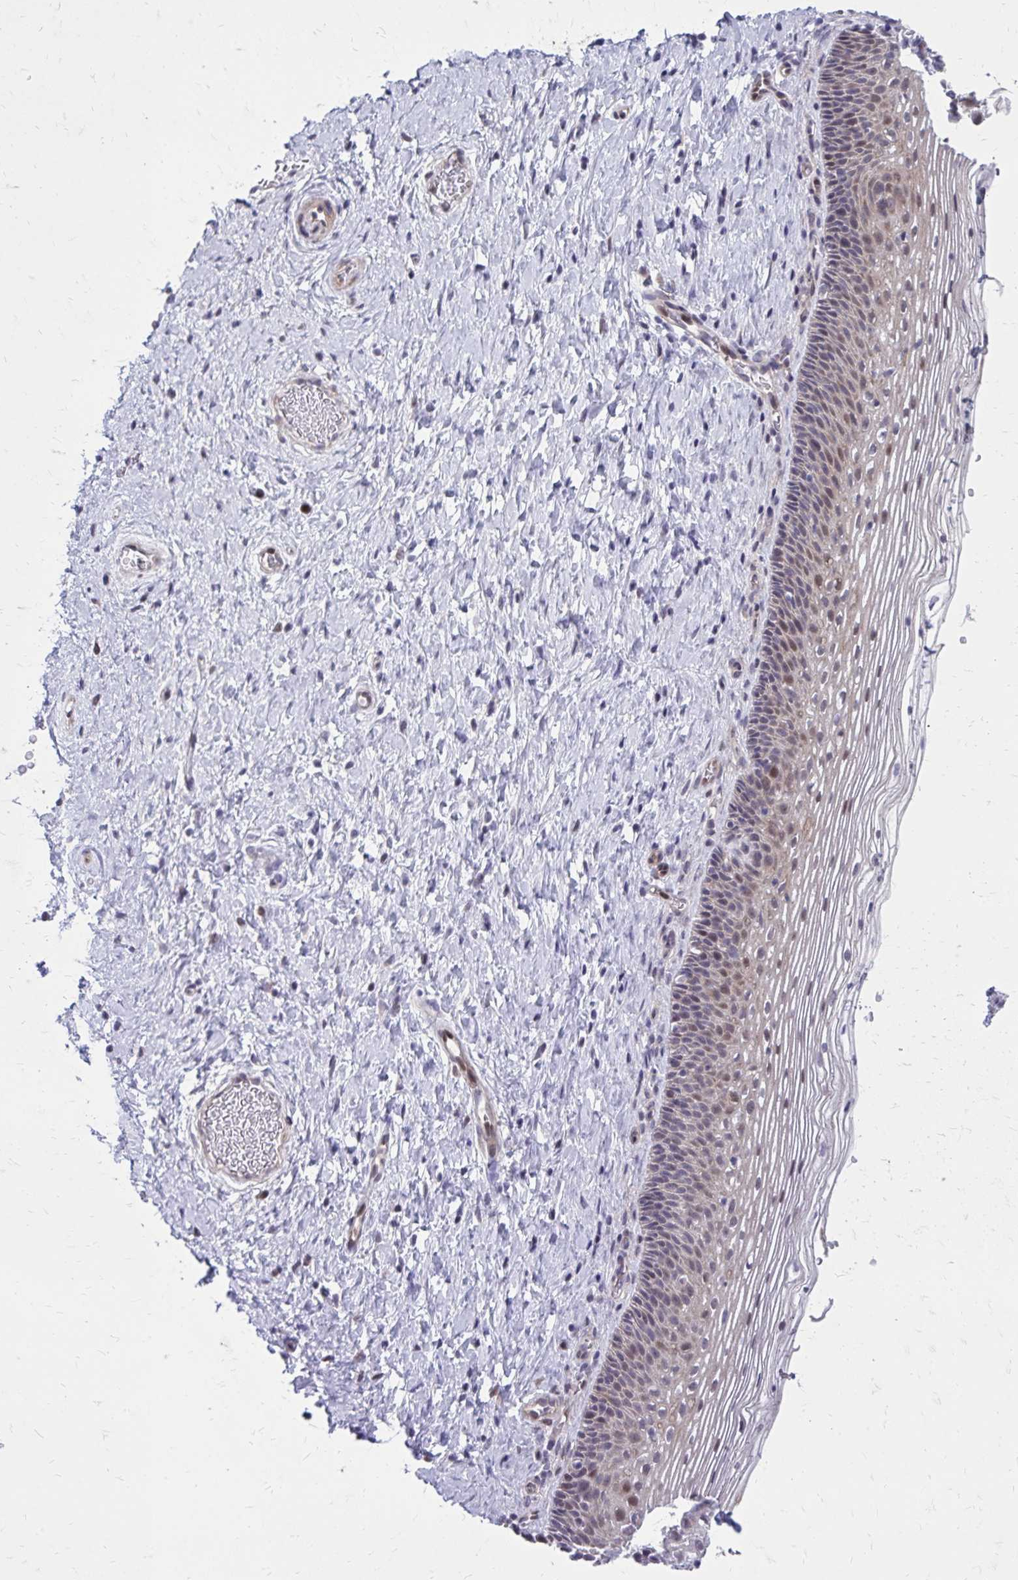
{"staining": {"intensity": "strong", "quantity": ">75%", "location": "cytoplasmic/membranous,nuclear"}, "tissue": "cervix", "cell_type": "Glandular cells", "image_type": "normal", "snomed": [{"axis": "morphology", "description": "Normal tissue, NOS"}, {"axis": "topography", "description": "Cervix"}], "caption": "Immunohistochemistry of unremarkable human cervix exhibits high levels of strong cytoplasmic/membranous,nuclear positivity in about >75% of glandular cells. The protein is stained brown, and the nuclei are stained in blue (DAB (3,3'-diaminobenzidine) IHC with brightfield microscopy, high magnification).", "gene": "ANKRD30B", "patient": {"sex": "female", "age": 34}}